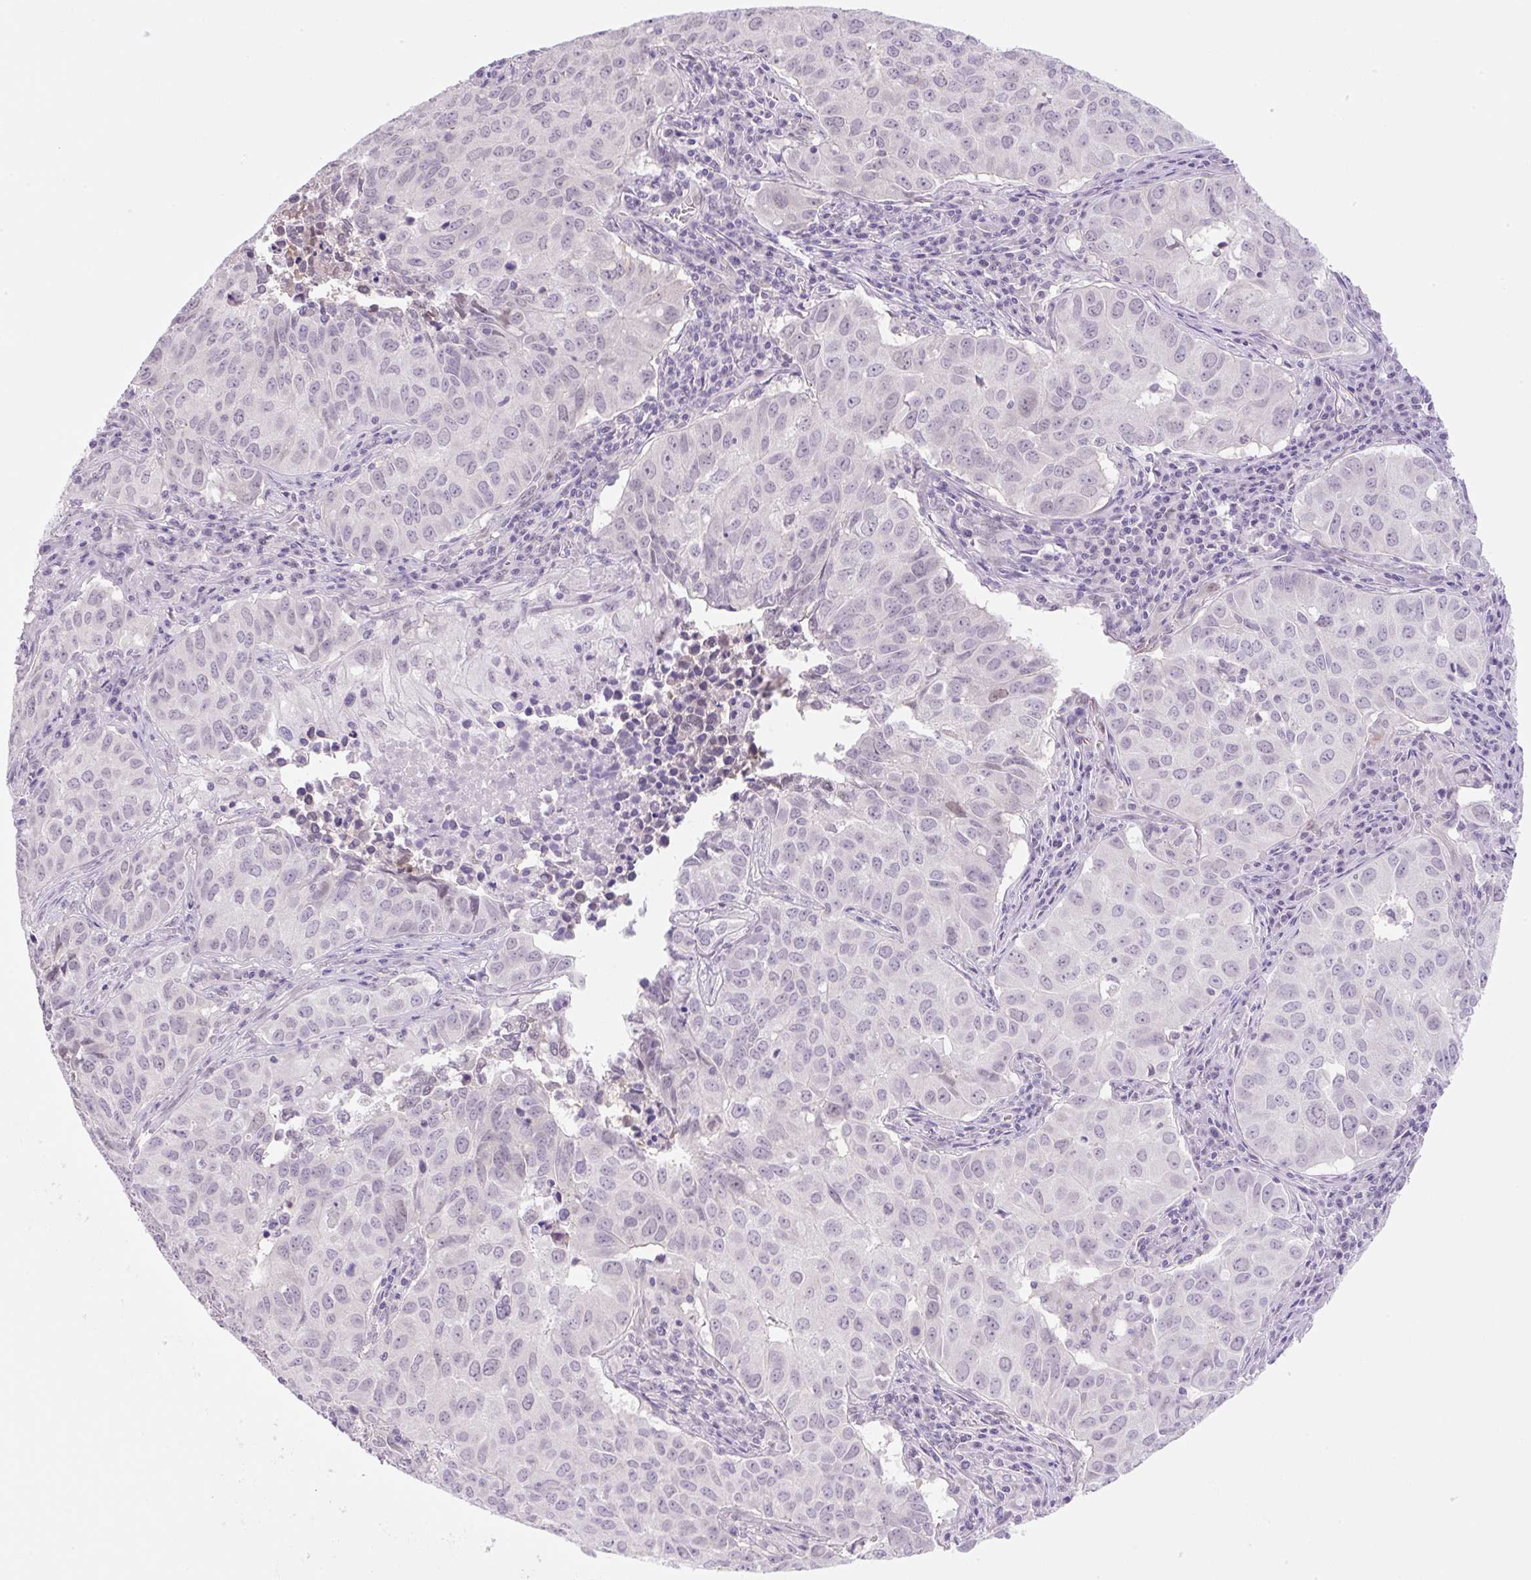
{"staining": {"intensity": "negative", "quantity": "none", "location": "none"}, "tissue": "lung cancer", "cell_type": "Tumor cells", "image_type": "cancer", "snomed": [{"axis": "morphology", "description": "Adenocarcinoma, NOS"}, {"axis": "topography", "description": "Lung"}], "caption": "An IHC micrograph of lung cancer is shown. There is no staining in tumor cells of lung cancer. (DAB immunohistochemistry (IHC) with hematoxylin counter stain).", "gene": "SYNE3", "patient": {"sex": "female", "age": 50}}